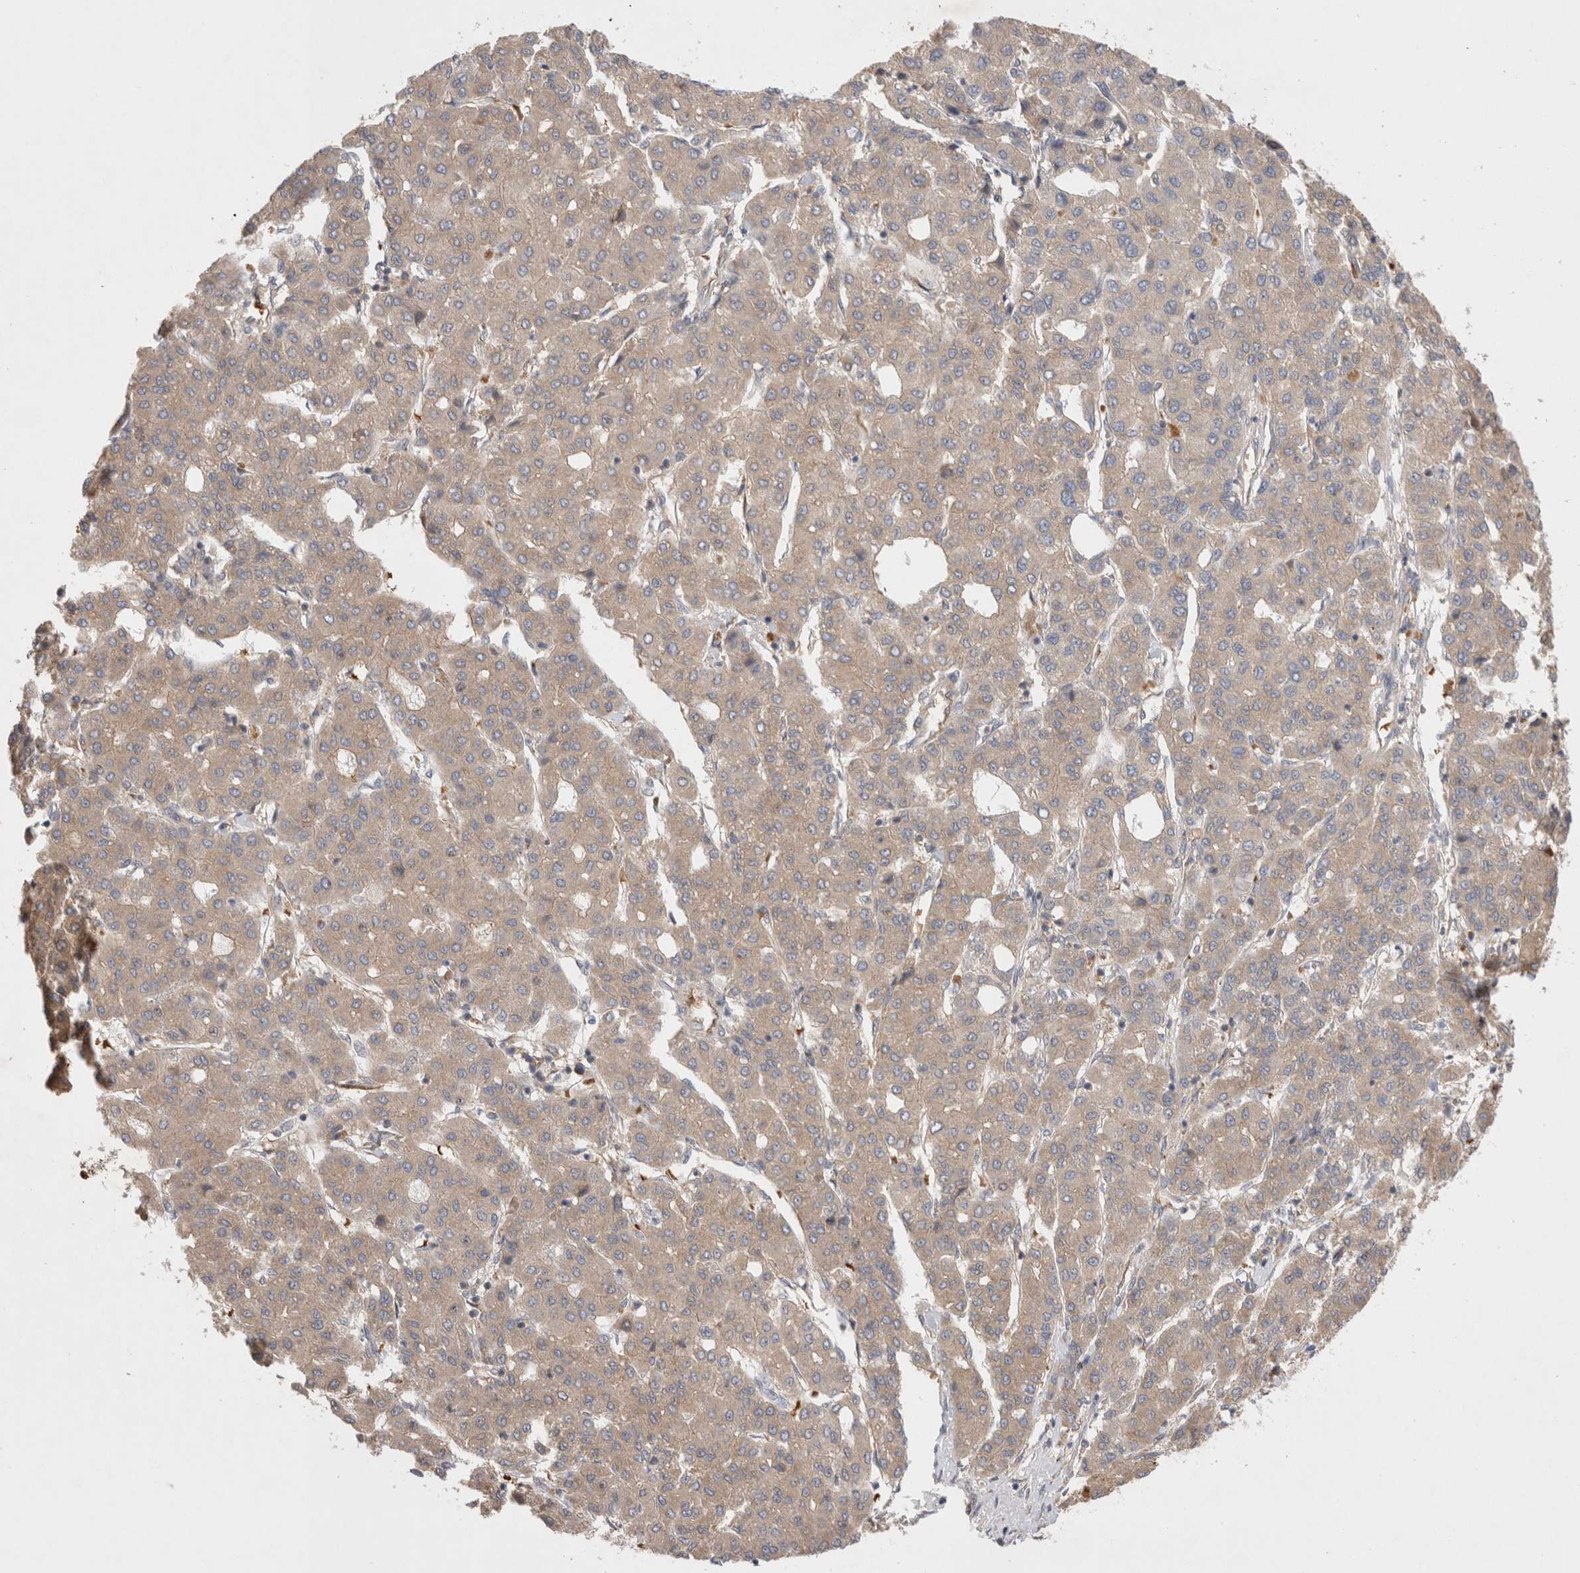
{"staining": {"intensity": "weak", "quantity": ">75%", "location": "cytoplasmic/membranous"}, "tissue": "liver cancer", "cell_type": "Tumor cells", "image_type": "cancer", "snomed": [{"axis": "morphology", "description": "Carcinoma, Hepatocellular, NOS"}, {"axis": "topography", "description": "Liver"}], "caption": "The histopathology image demonstrates staining of liver cancer, revealing weak cytoplasmic/membranous protein expression (brown color) within tumor cells. (DAB (3,3'-diaminobenzidine) IHC, brown staining for protein, blue staining for nuclei).", "gene": "EIF3E", "patient": {"sex": "male", "age": 65}}